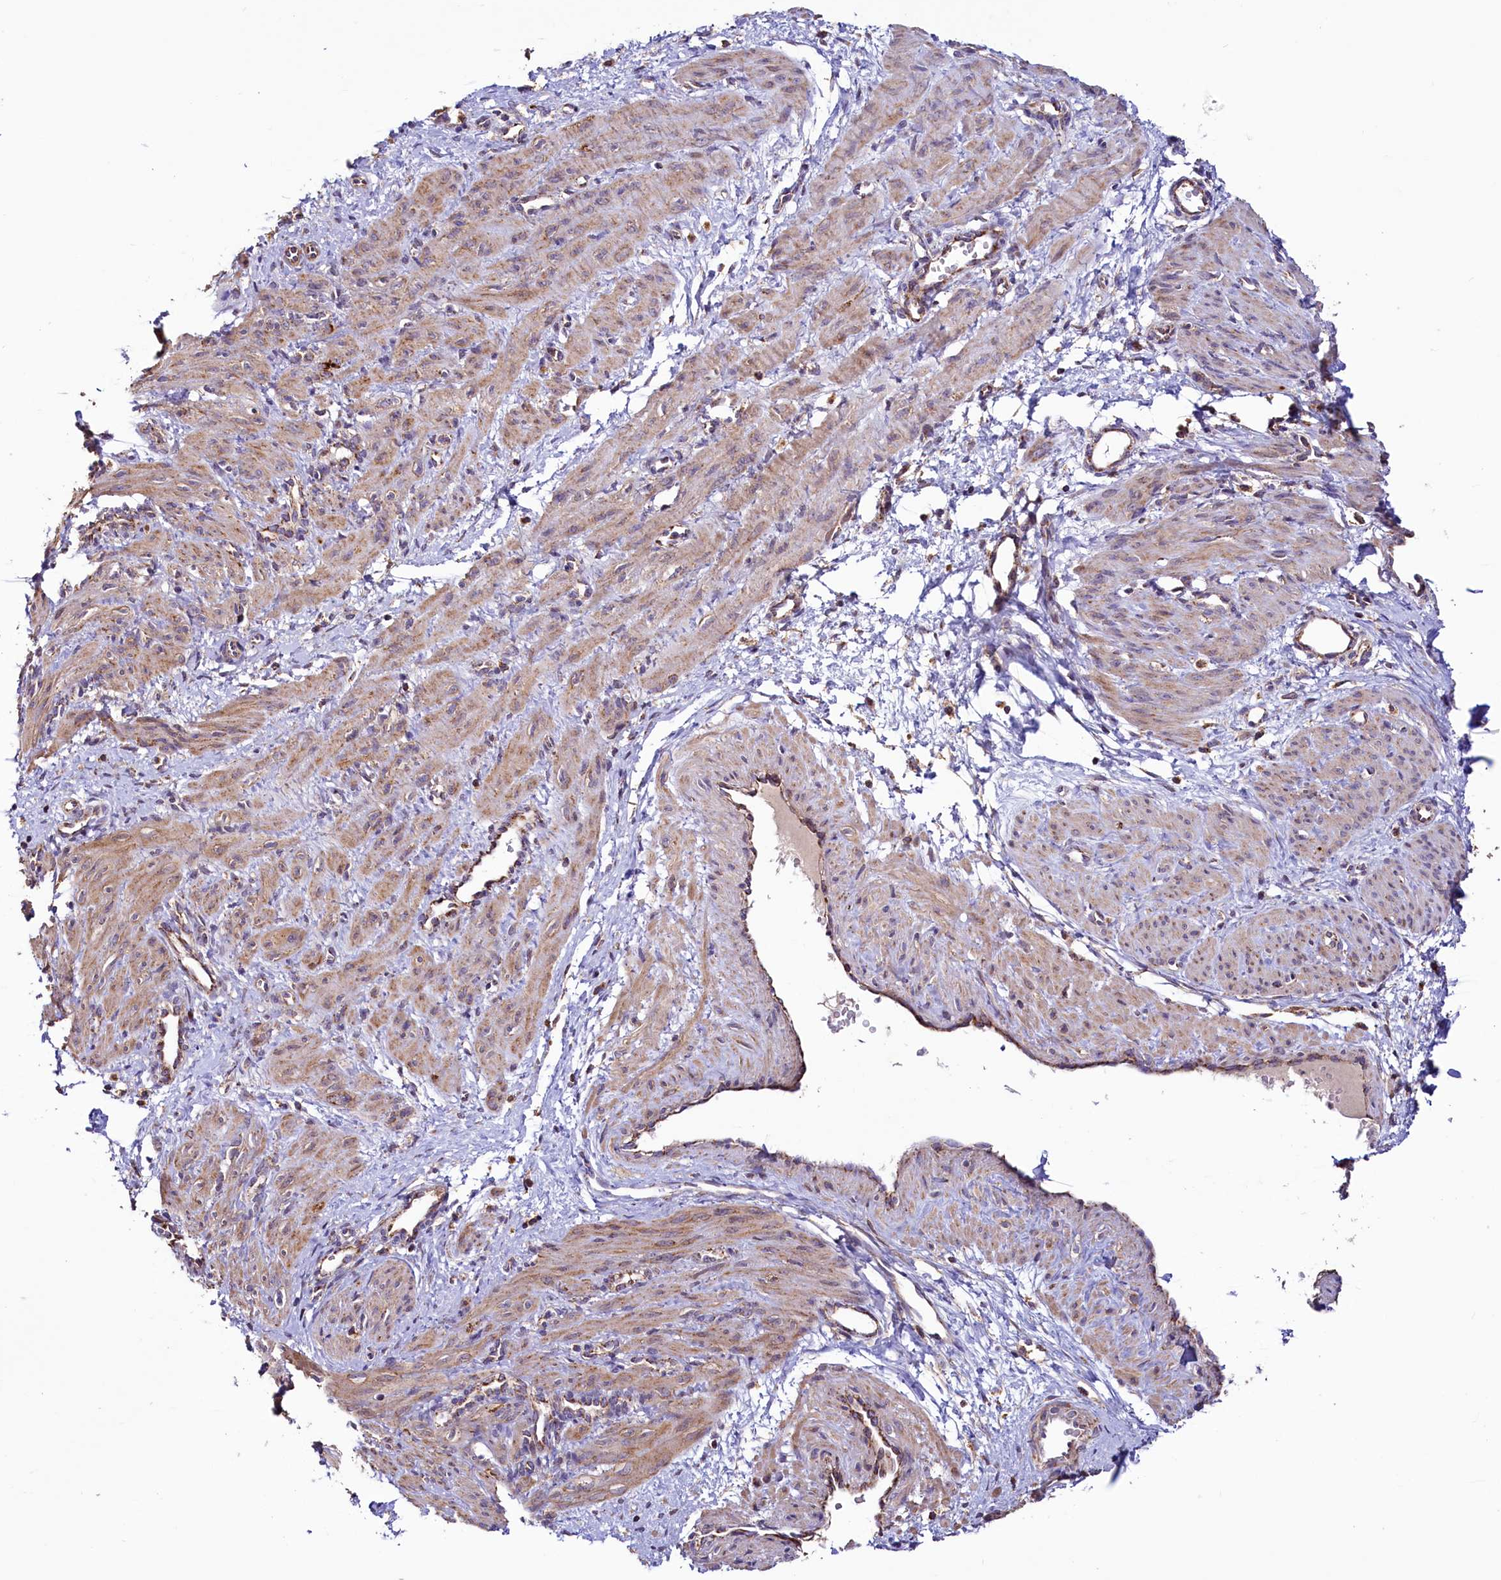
{"staining": {"intensity": "weak", "quantity": "25%-75%", "location": "cytoplasmic/membranous"}, "tissue": "smooth muscle", "cell_type": "Smooth muscle cells", "image_type": "normal", "snomed": [{"axis": "morphology", "description": "Normal tissue, NOS"}, {"axis": "topography", "description": "Endometrium"}], "caption": "This micrograph displays benign smooth muscle stained with immunohistochemistry to label a protein in brown. The cytoplasmic/membranous of smooth muscle cells show weak positivity for the protein. Nuclei are counter-stained blue.", "gene": "STARD5", "patient": {"sex": "female", "age": 33}}